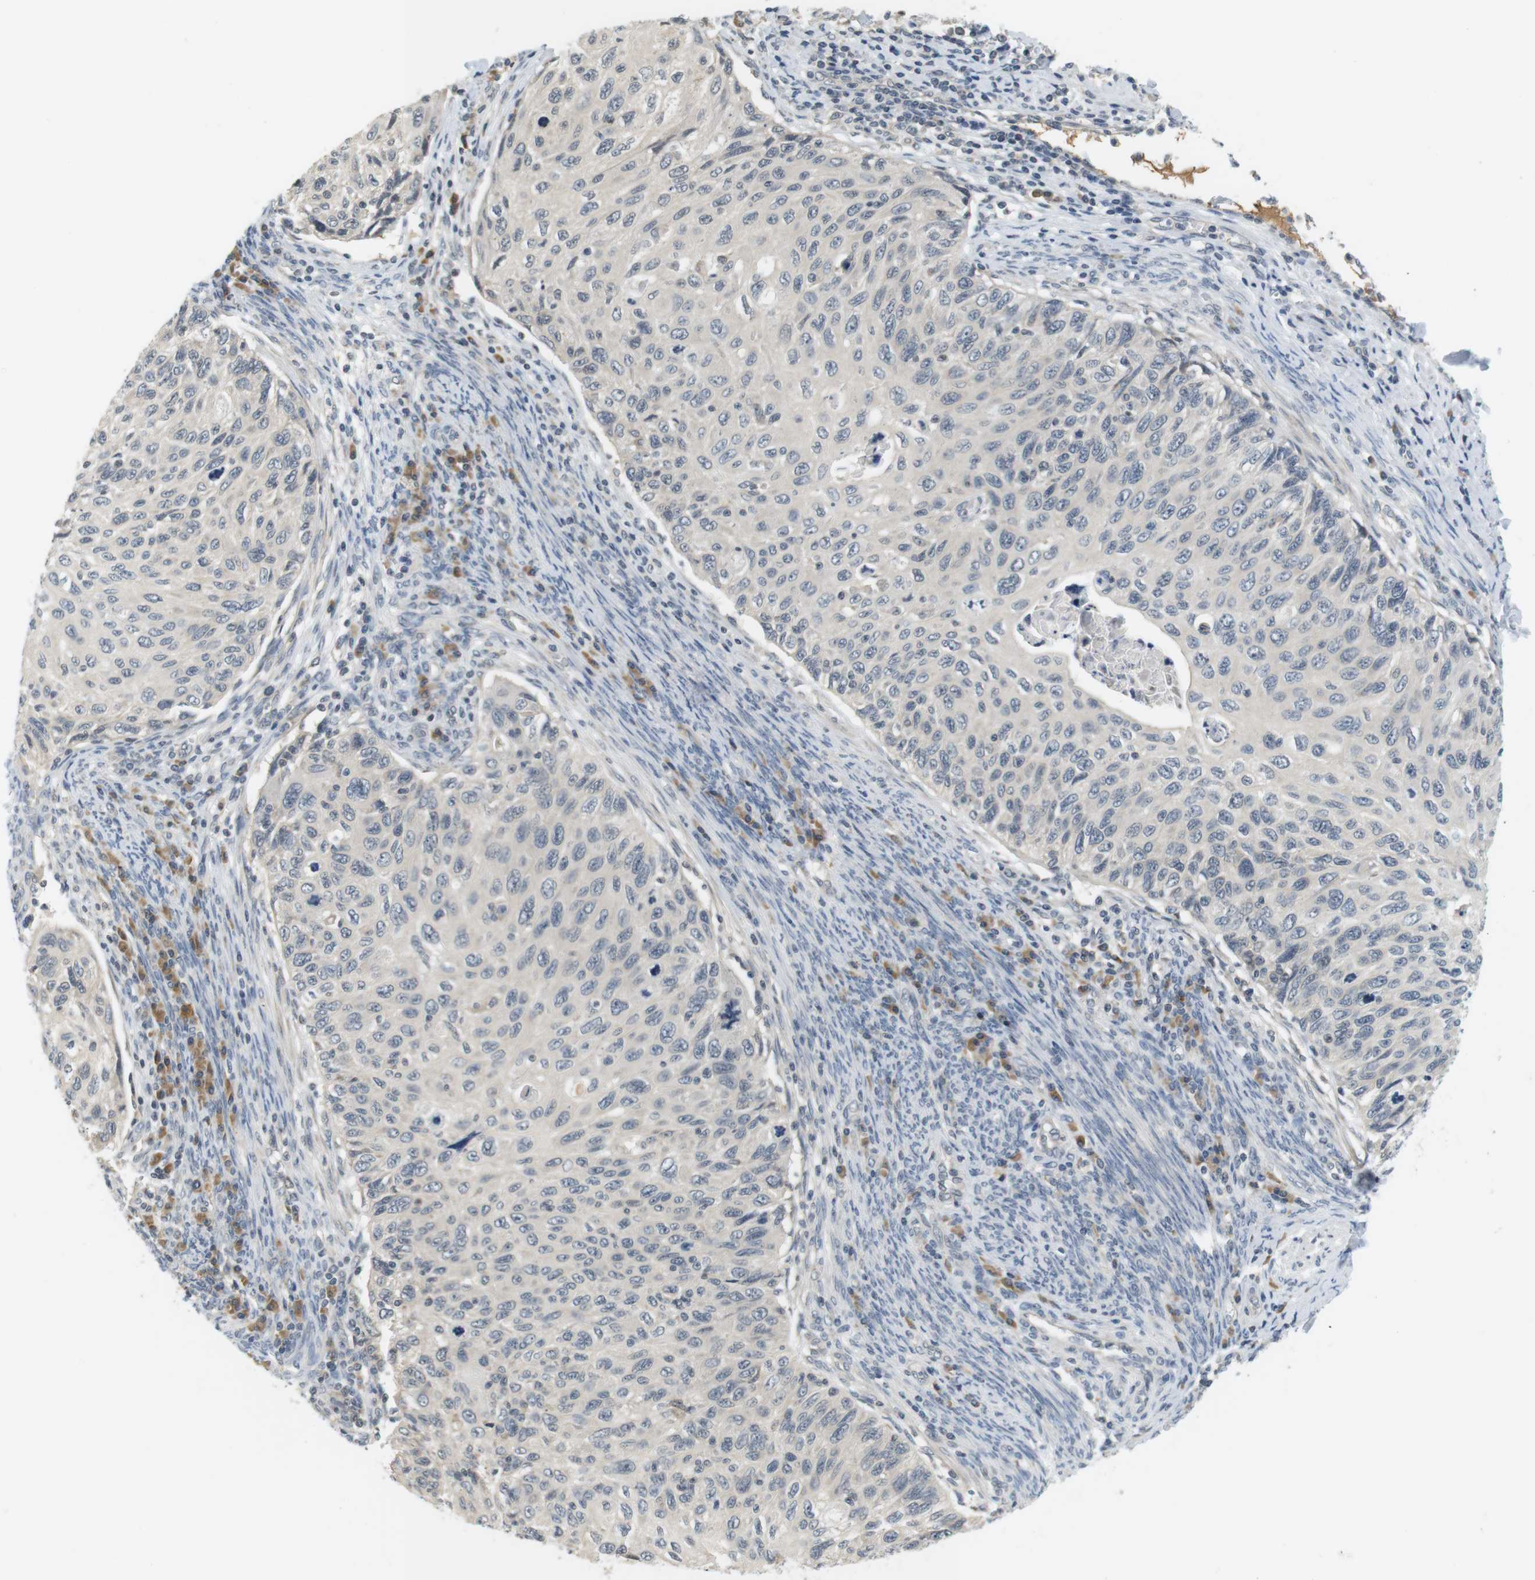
{"staining": {"intensity": "negative", "quantity": "none", "location": "none"}, "tissue": "cervical cancer", "cell_type": "Tumor cells", "image_type": "cancer", "snomed": [{"axis": "morphology", "description": "Squamous cell carcinoma, NOS"}, {"axis": "topography", "description": "Cervix"}], "caption": "There is no significant expression in tumor cells of squamous cell carcinoma (cervical).", "gene": "WNT7A", "patient": {"sex": "female", "age": 70}}